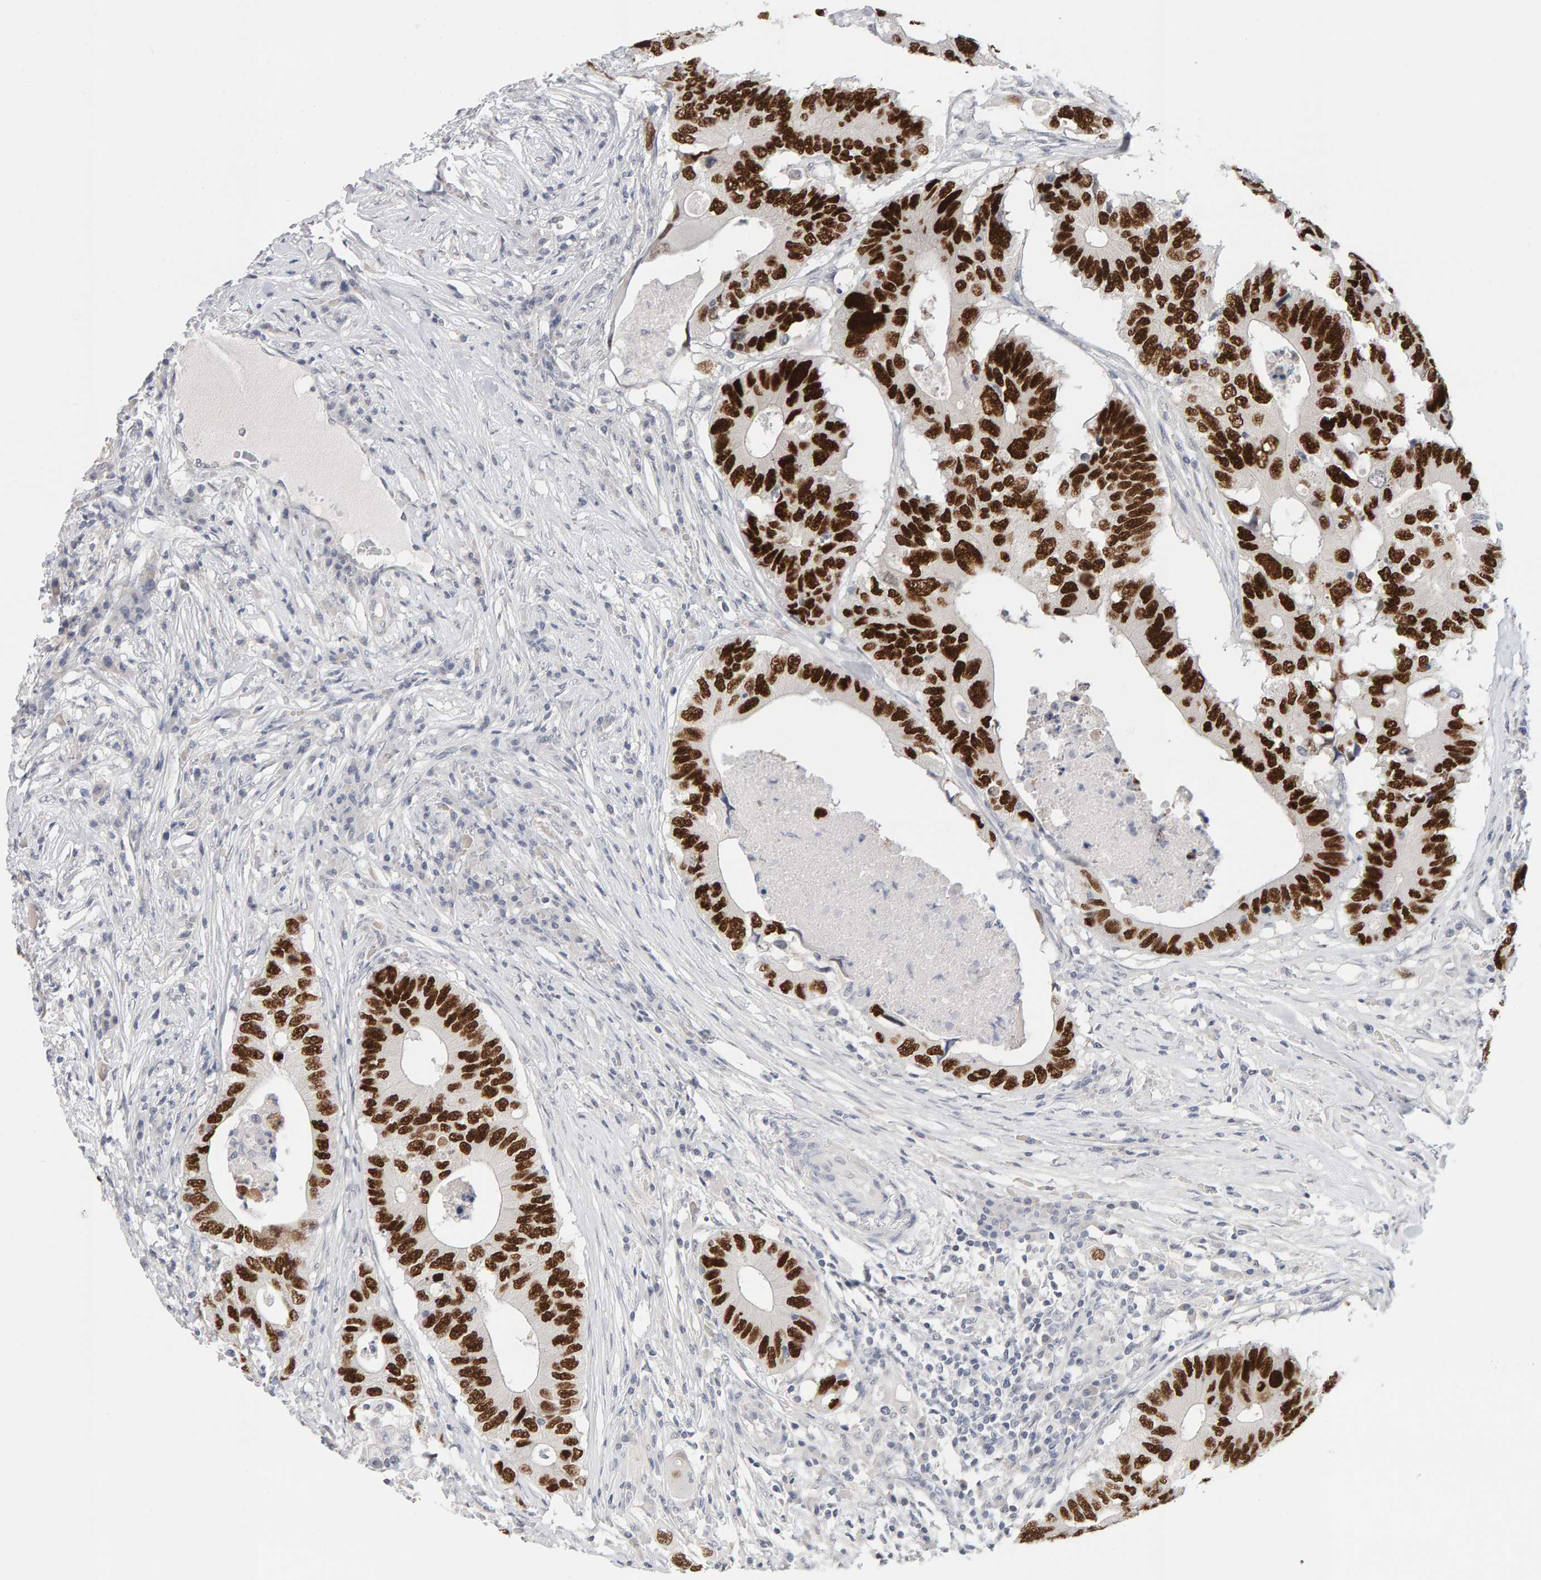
{"staining": {"intensity": "strong", "quantity": ">75%", "location": "nuclear"}, "tissue": "colorectal cancer", "cell_type": "Tumor cells", "image_type": "cancer", "snomed": [{"axis": "morphology", "description": "Adenocarcinoma, NOS"}, {"axis": "topography", "description": "Colon"}], "caption": "Immunohistochemistry (IHC) (DAB) staining of human colorectal cancer shows strong nuclear protein expression in approximately >75% of tumor cells. The protein of interest is shown in brown color, while the nuclei are stained blue.", "gene": "HNF4A", "patient": {"sex": "male", "age": 71}}